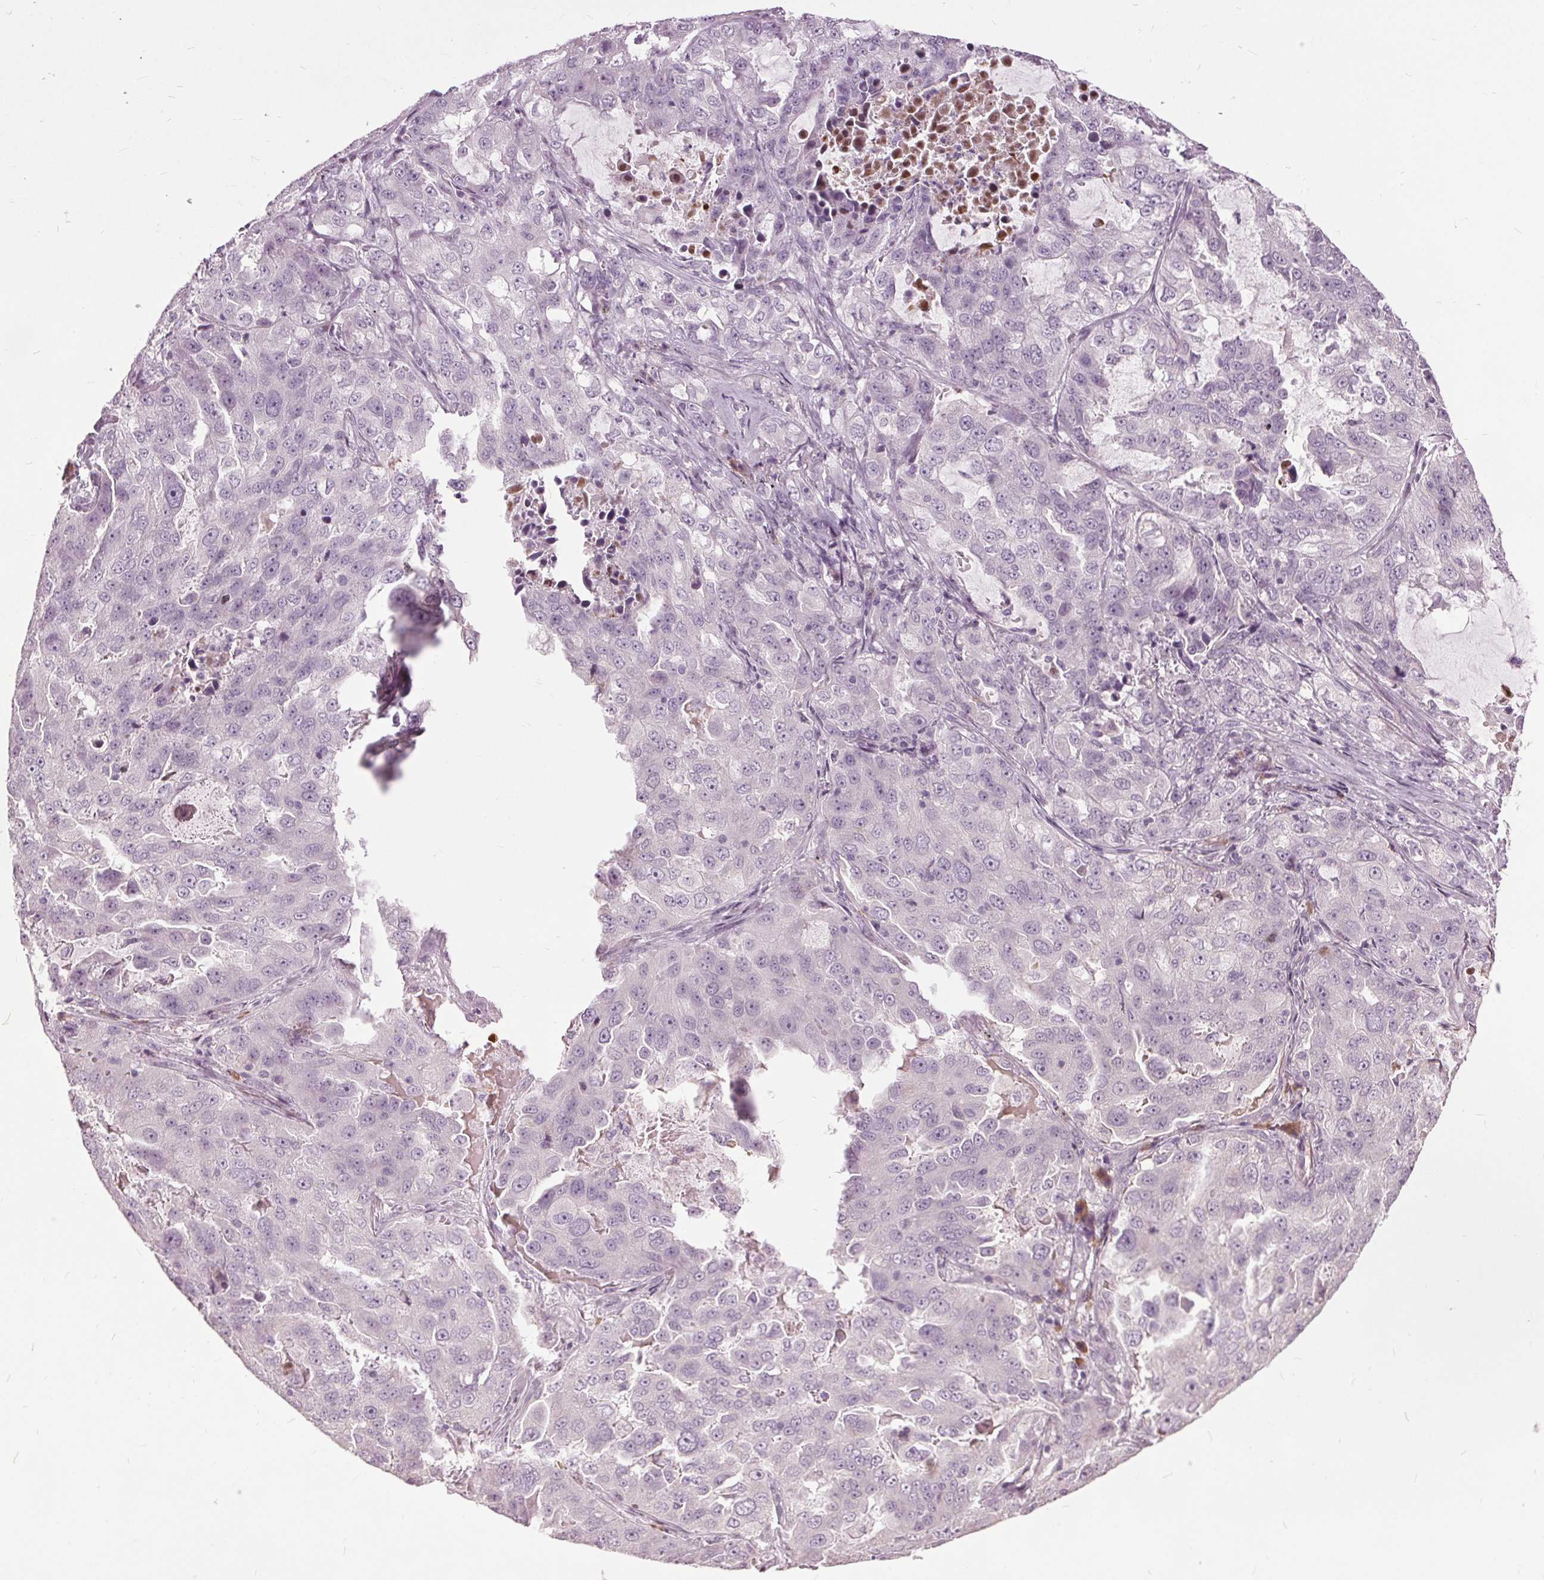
{"staining": {"intensity": "negative", "quantity": "none", "location": "none"}, "tissue": "lung cancer", "cell_type": "Tumor cells", "image_type": "cancer", "snomed": [{"axis": "morphology", "description": "Adenocarcinoma, NOS"}, {"axis": "topography", "description": "Lung"}], "caption": "Immunohistochemical staining of adenocarcinoma (lung) displays no significant expression in tumor cells.", "gene": "CXCL16", "patient": {"sex": "female", "age": 61}}